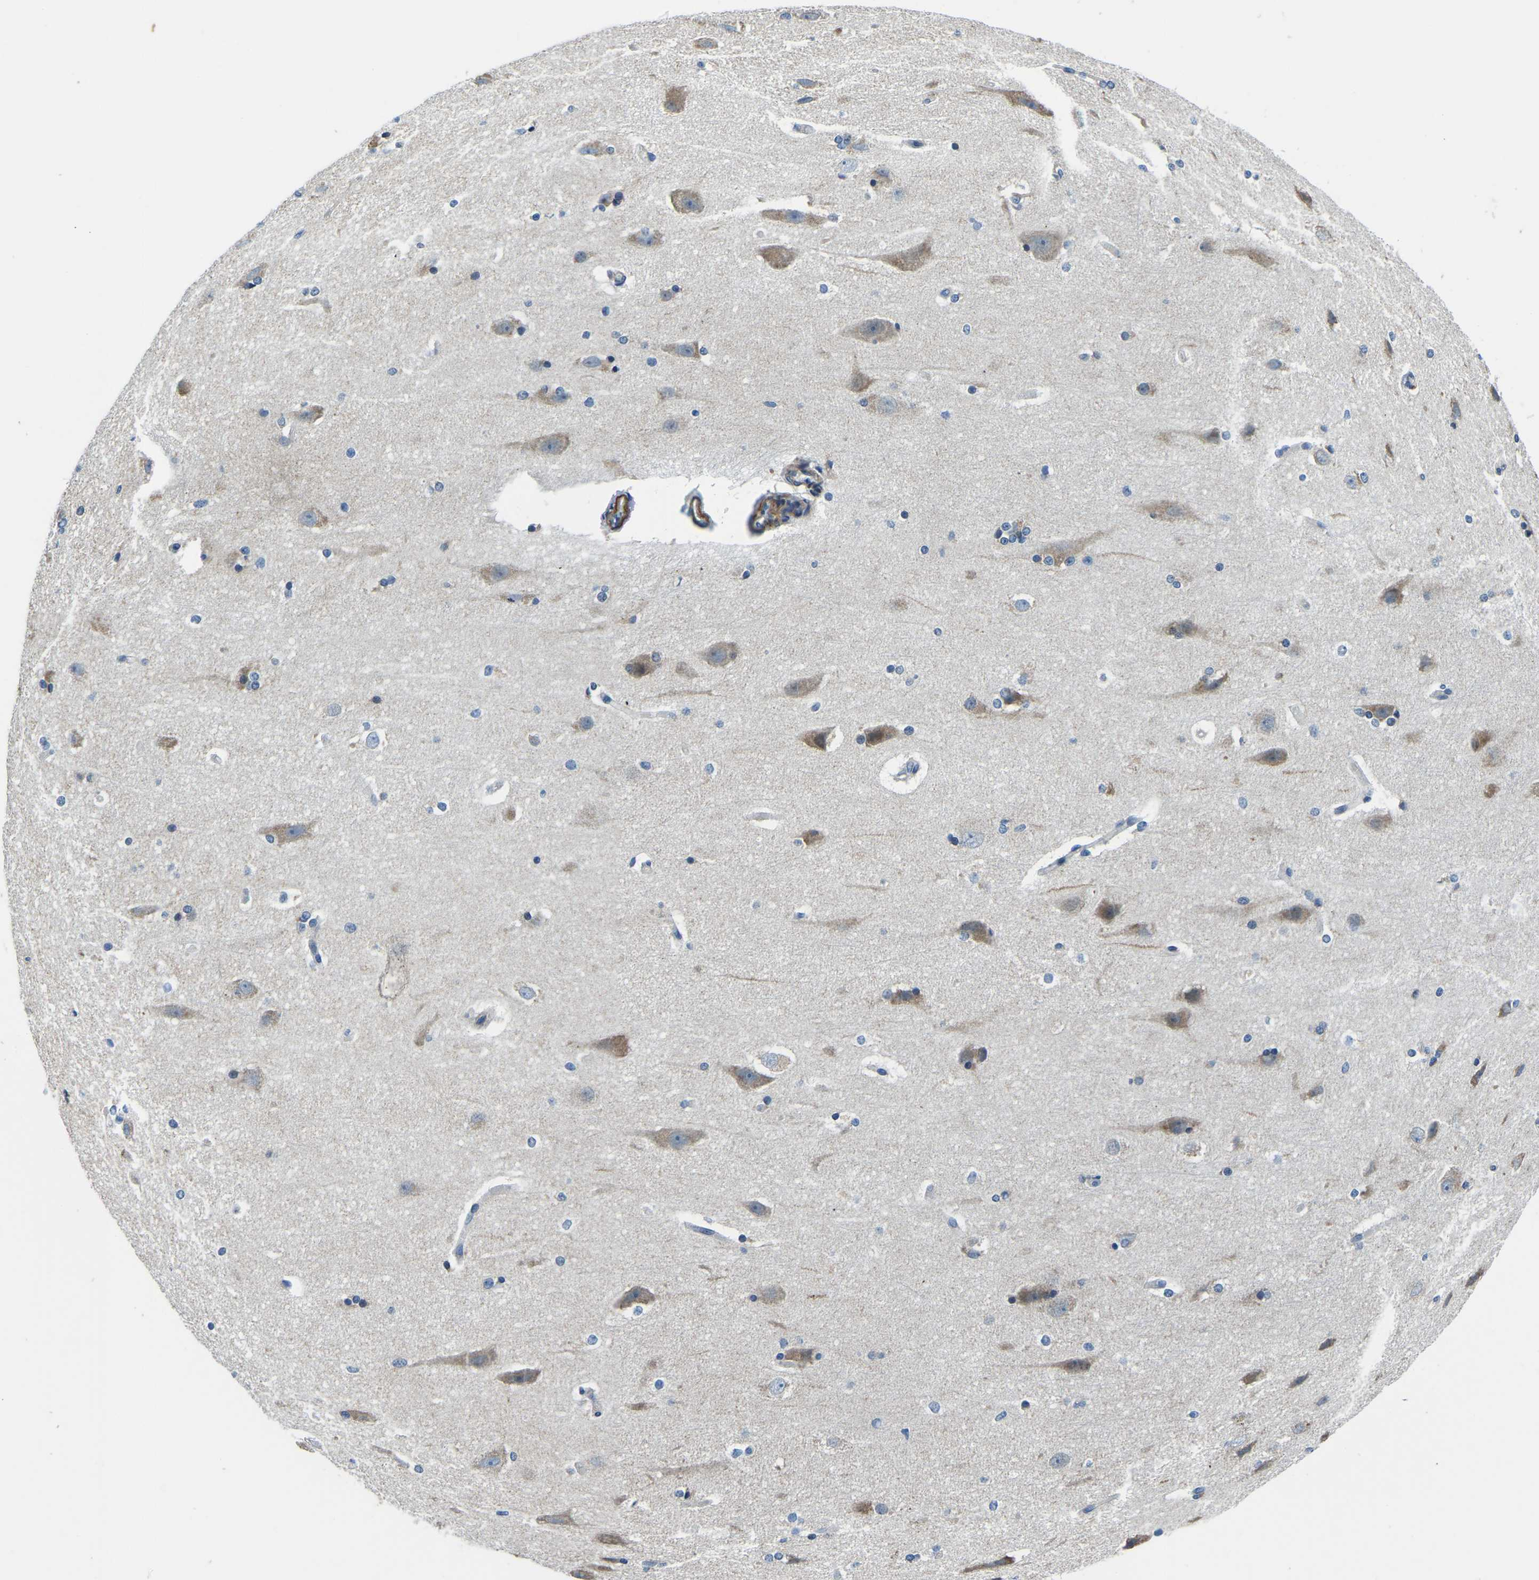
{"staining": {"intensity": "negative", "quantity": "none", "location": "none"}, "tissue": "cerebral cortex", "cell_type": "Endothelial cells", "image_type": "normal", "snomed": [{"axis": "morphology", "description": "Normal tissue, NOS"}, {"axis": "topography", "description": "Cerebral cortex"}, {"axis": "topography", "description": "Hippocampus"}], "caption": "Endothelial cells are negative for brown protein staining in unremarkable cerebral cortex. The staining is performed using DAB (3,3'-diaminobenzidine) brown chromogen with nuclei counter-stained in using hematoxylin.", "gene": "LIAS", "patient": {"sex": "female", "age": 19}}